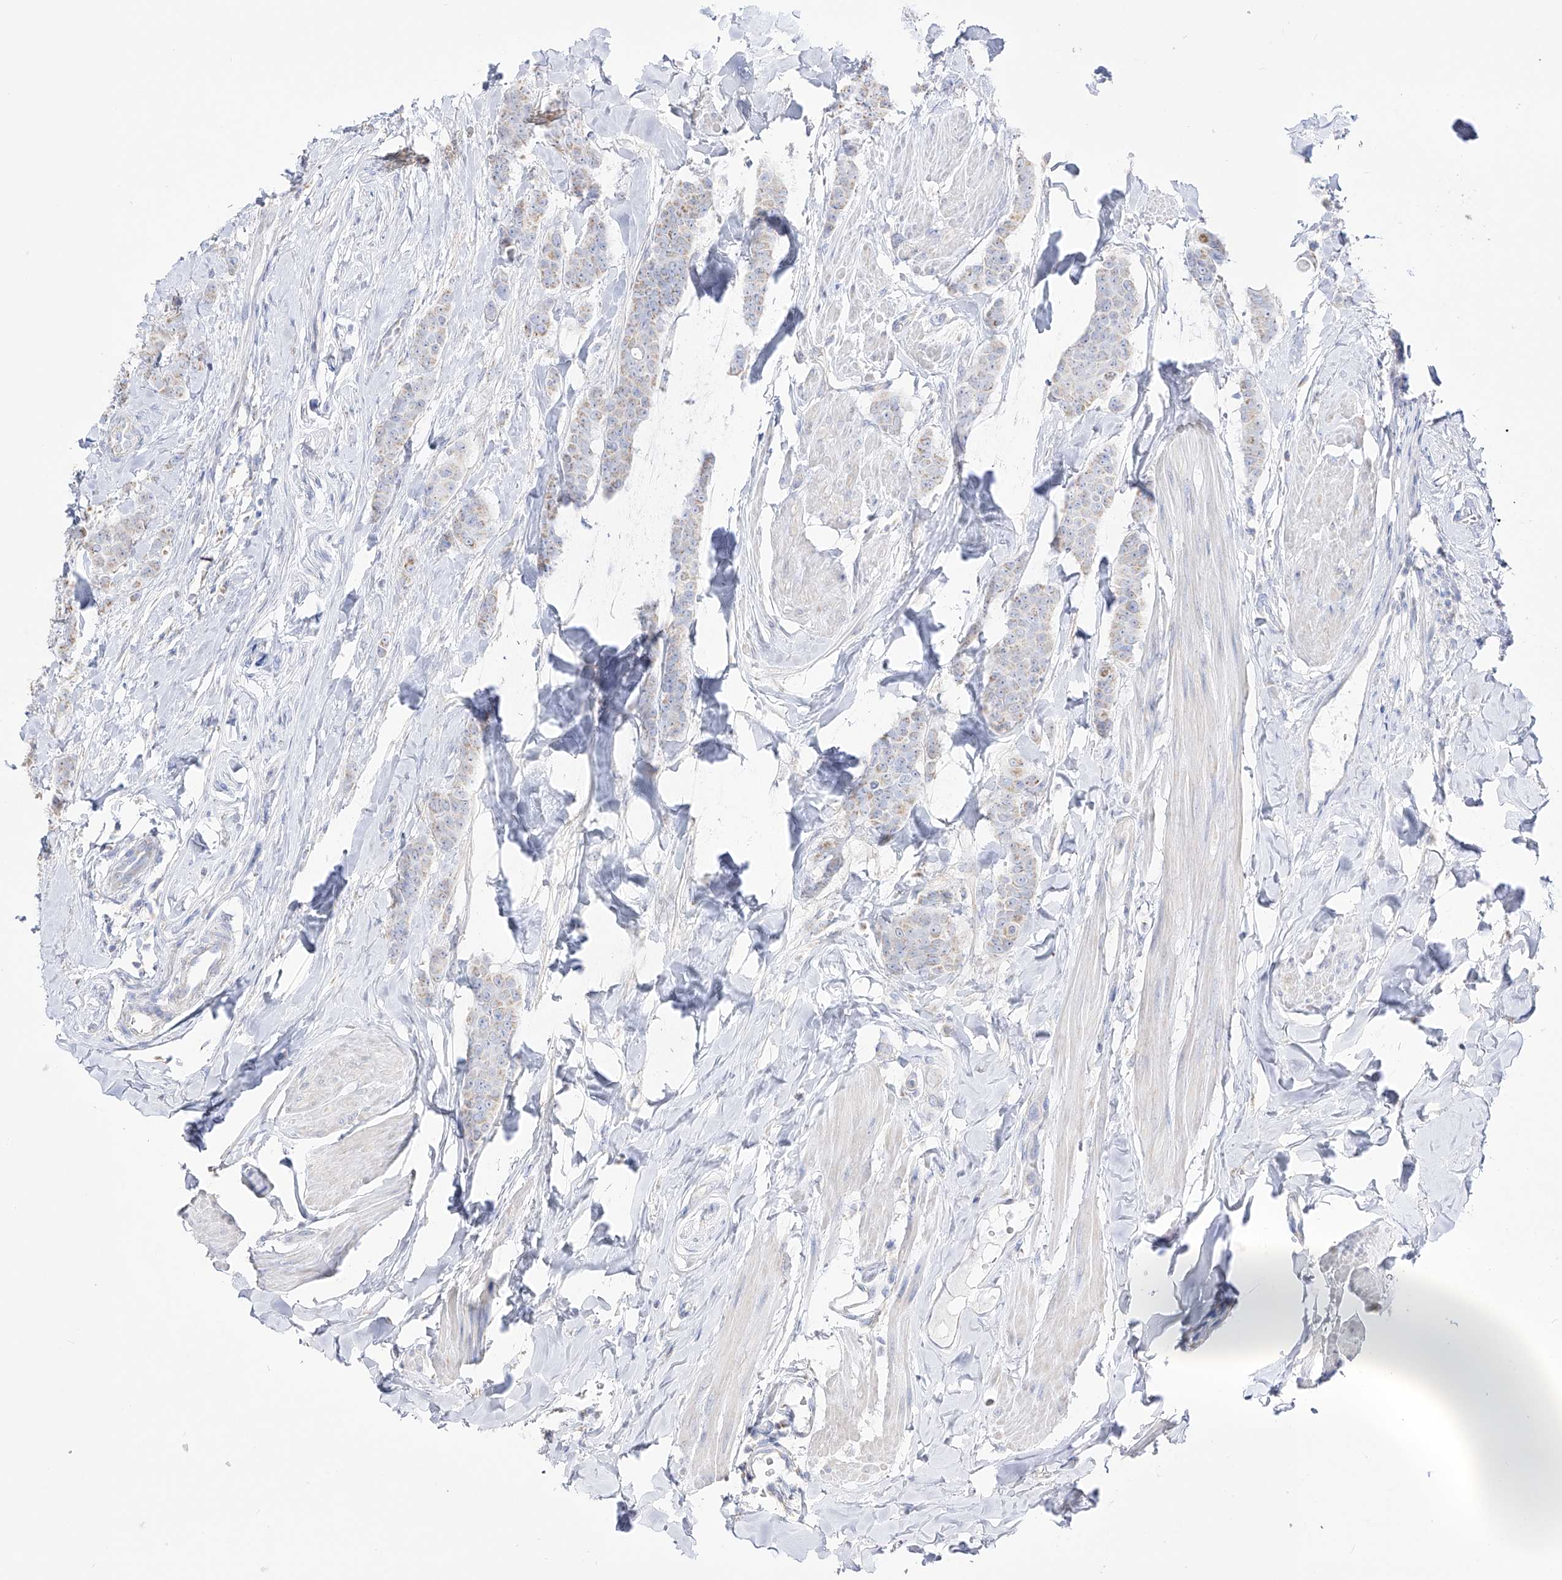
{"staining": {"intensity": "weak", "quantity": "25%-75%", "location": "cytoplasmic/membranous"}, "tissue": "breast cancer", "cell_type": "Tumor cells", "image_type": "cancer", "snomed": [{"axis": "morphology", "description": "Duct carcinoma"}, {"axis": "topography", "description": "Breast"}], "caption": "DAB immunohistochemical staining of invasive ductal carcinoma (breast) displays weak cytoplasmic/membranous protein expression in approximately 25%-75% of tumor cells. (Brightfield microscopy of DAB IHC at high magnification).", "gene": "RCHY1", "patient": {"sex": "female", "age": 40}}